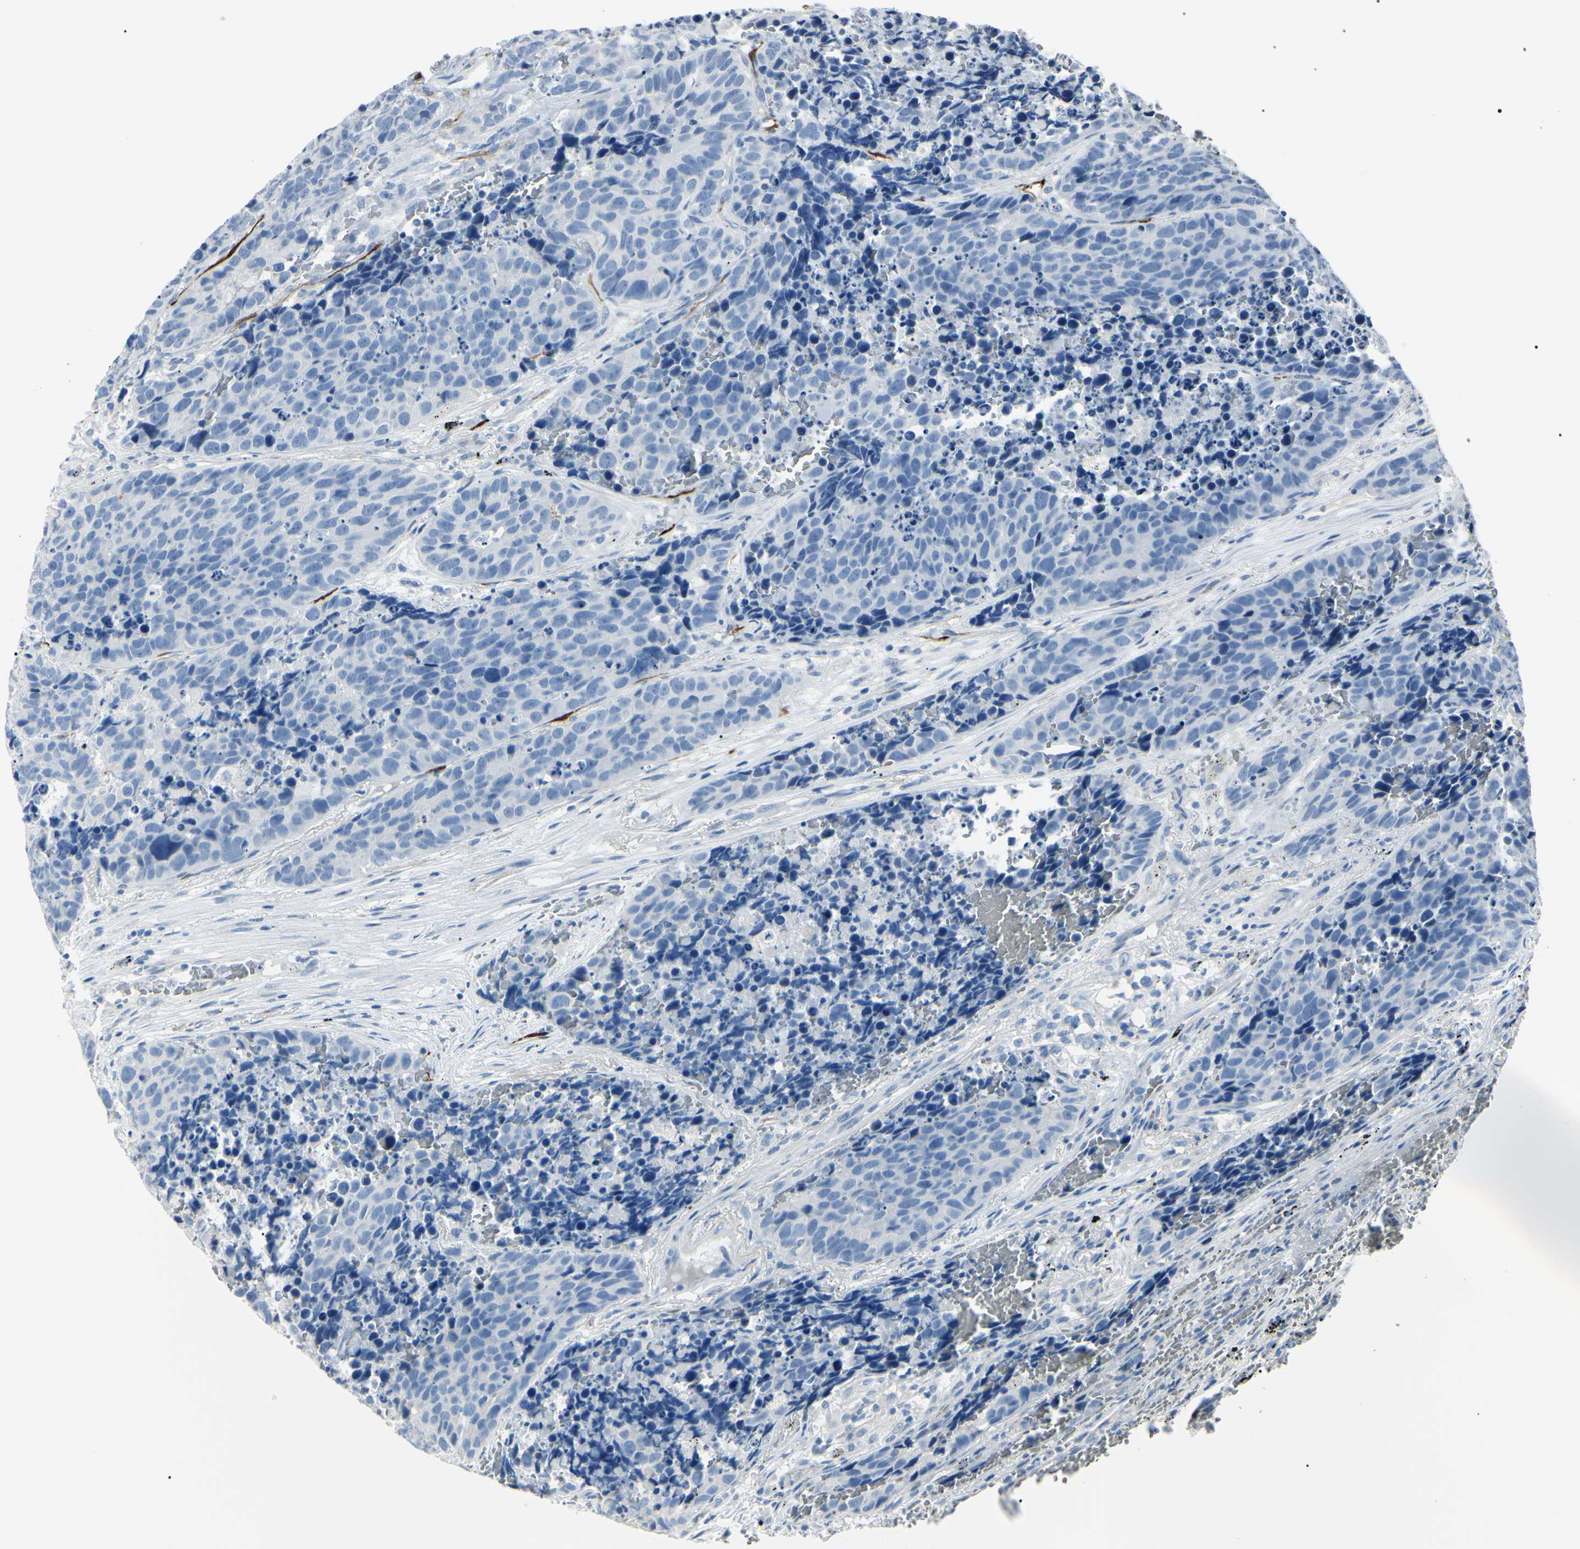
{"staining": {"intensity": "negative", "quantity": "none", "location": "none"}, "tissue": "carcinoid", "cell_type": "Tumor cells", "image_type": "cancer", "snomed": [{"axis": "morphology", "description": "Carcinoid, malignant, NOS"}, {"axis": "topography", "description": "Lung"}], "caption": "Tumor cells are negative for brown protein staining in malignant carcinoid. (Stains: DAB immunohistochemistry with hematoxylin counter stain, Microscopy: brightfield microscopy at high magnification).", "gene": "CA2", "patient": {"sex": "male", "age": 60}}